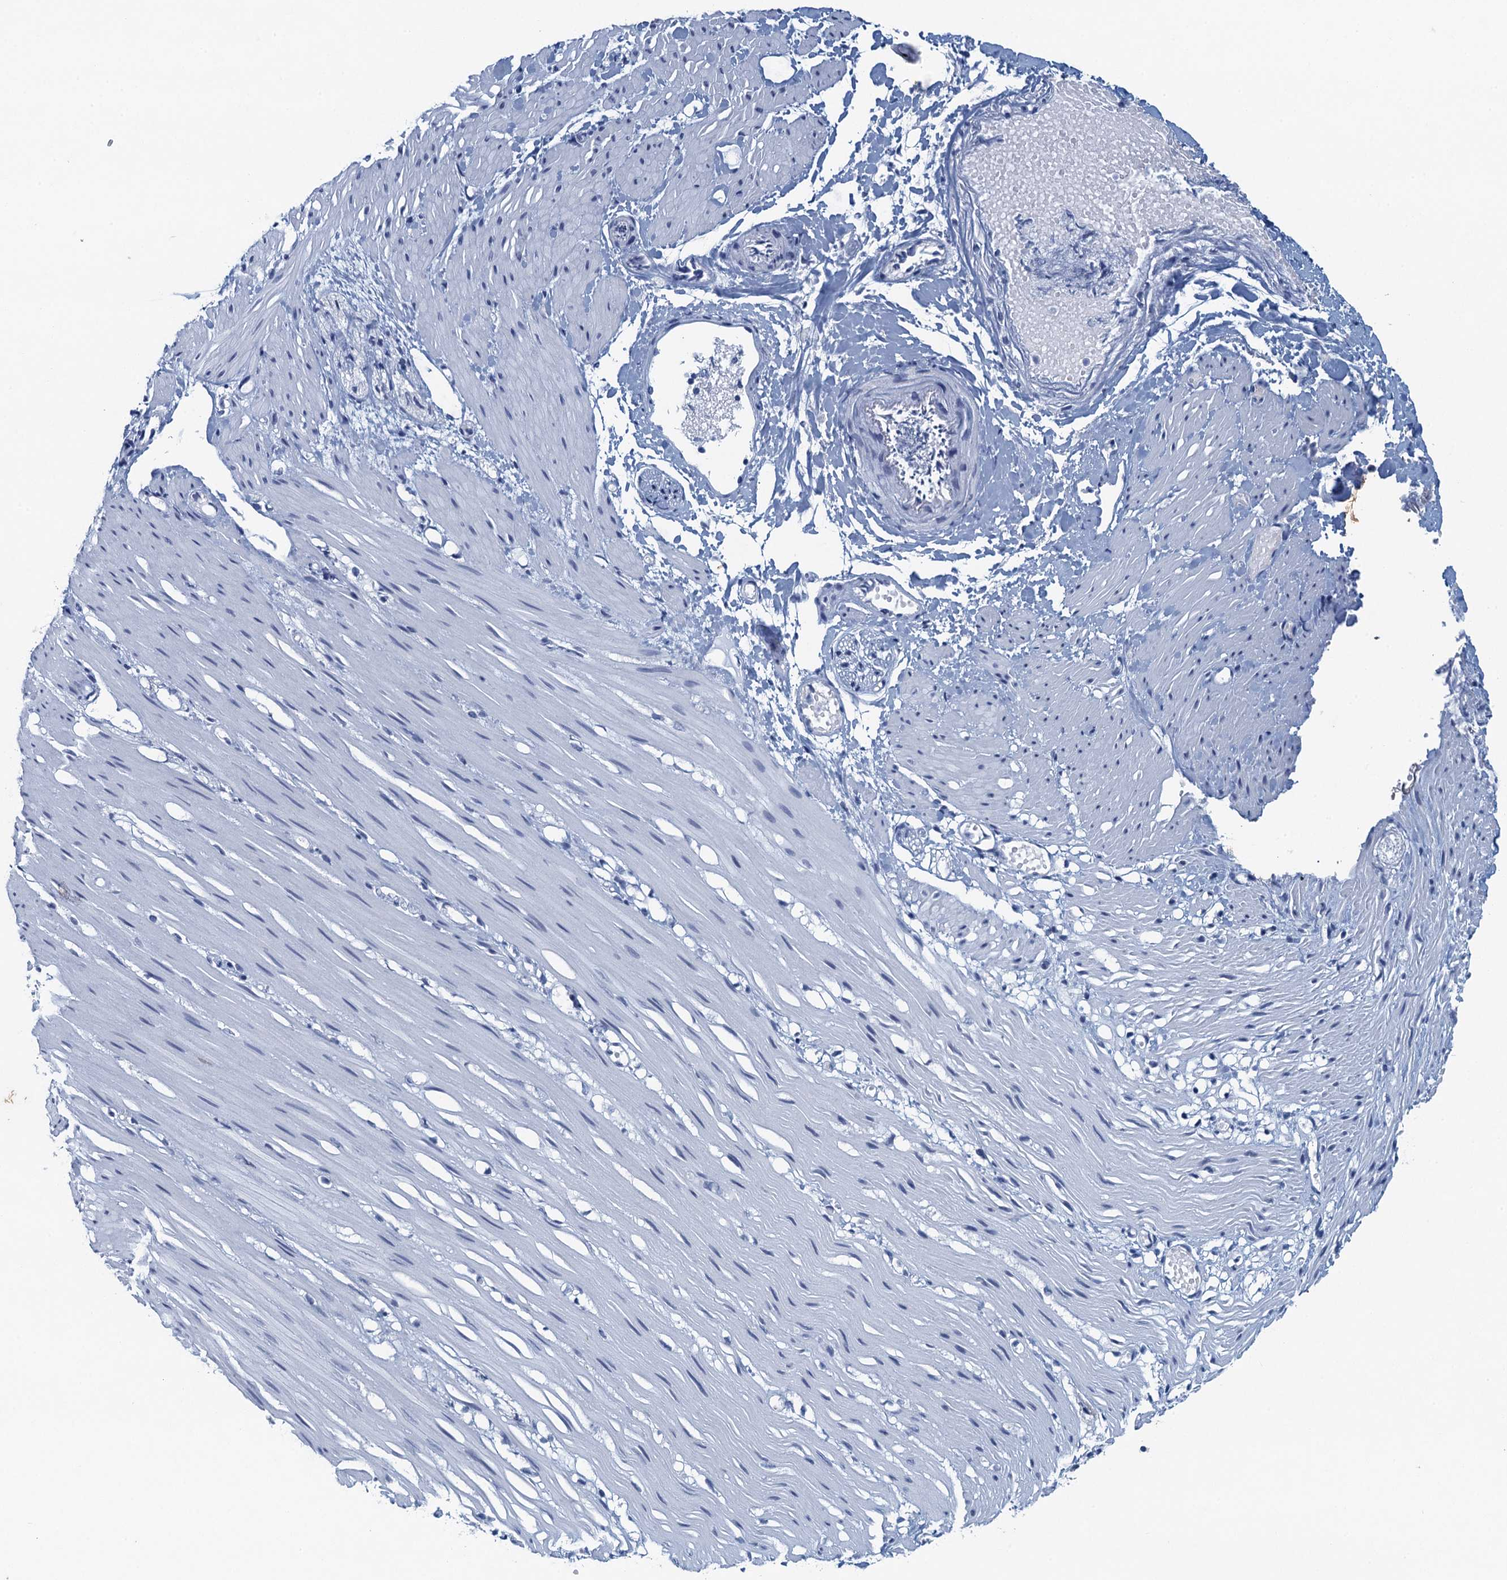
{"staining": {"intensity": "negative", "quantity": "none", "location": "none"}, "tissue": "adipose tissue", "cell_type": "Adipocytes", "image_type": "normal", "snomed": [{"axis": "morphology", "description": "Normal tissue, NOS"}, {"axis": "morphology", "description": "Adenocarcinoma, NOS"}, {"axis": "topography", "description": "Colon"}, {"axis": "topography", "description": "Peripheral nerve tissue"}], "caption": "This image is of normal adipose tissue stained with immunohistochemistry (IHC) to label a protein in brown with the nuclei are counter-stained blue. There is no positivity in adipocytes.", "gene": "C16orf95", "patient": {"sex": "male", "age": 14}}